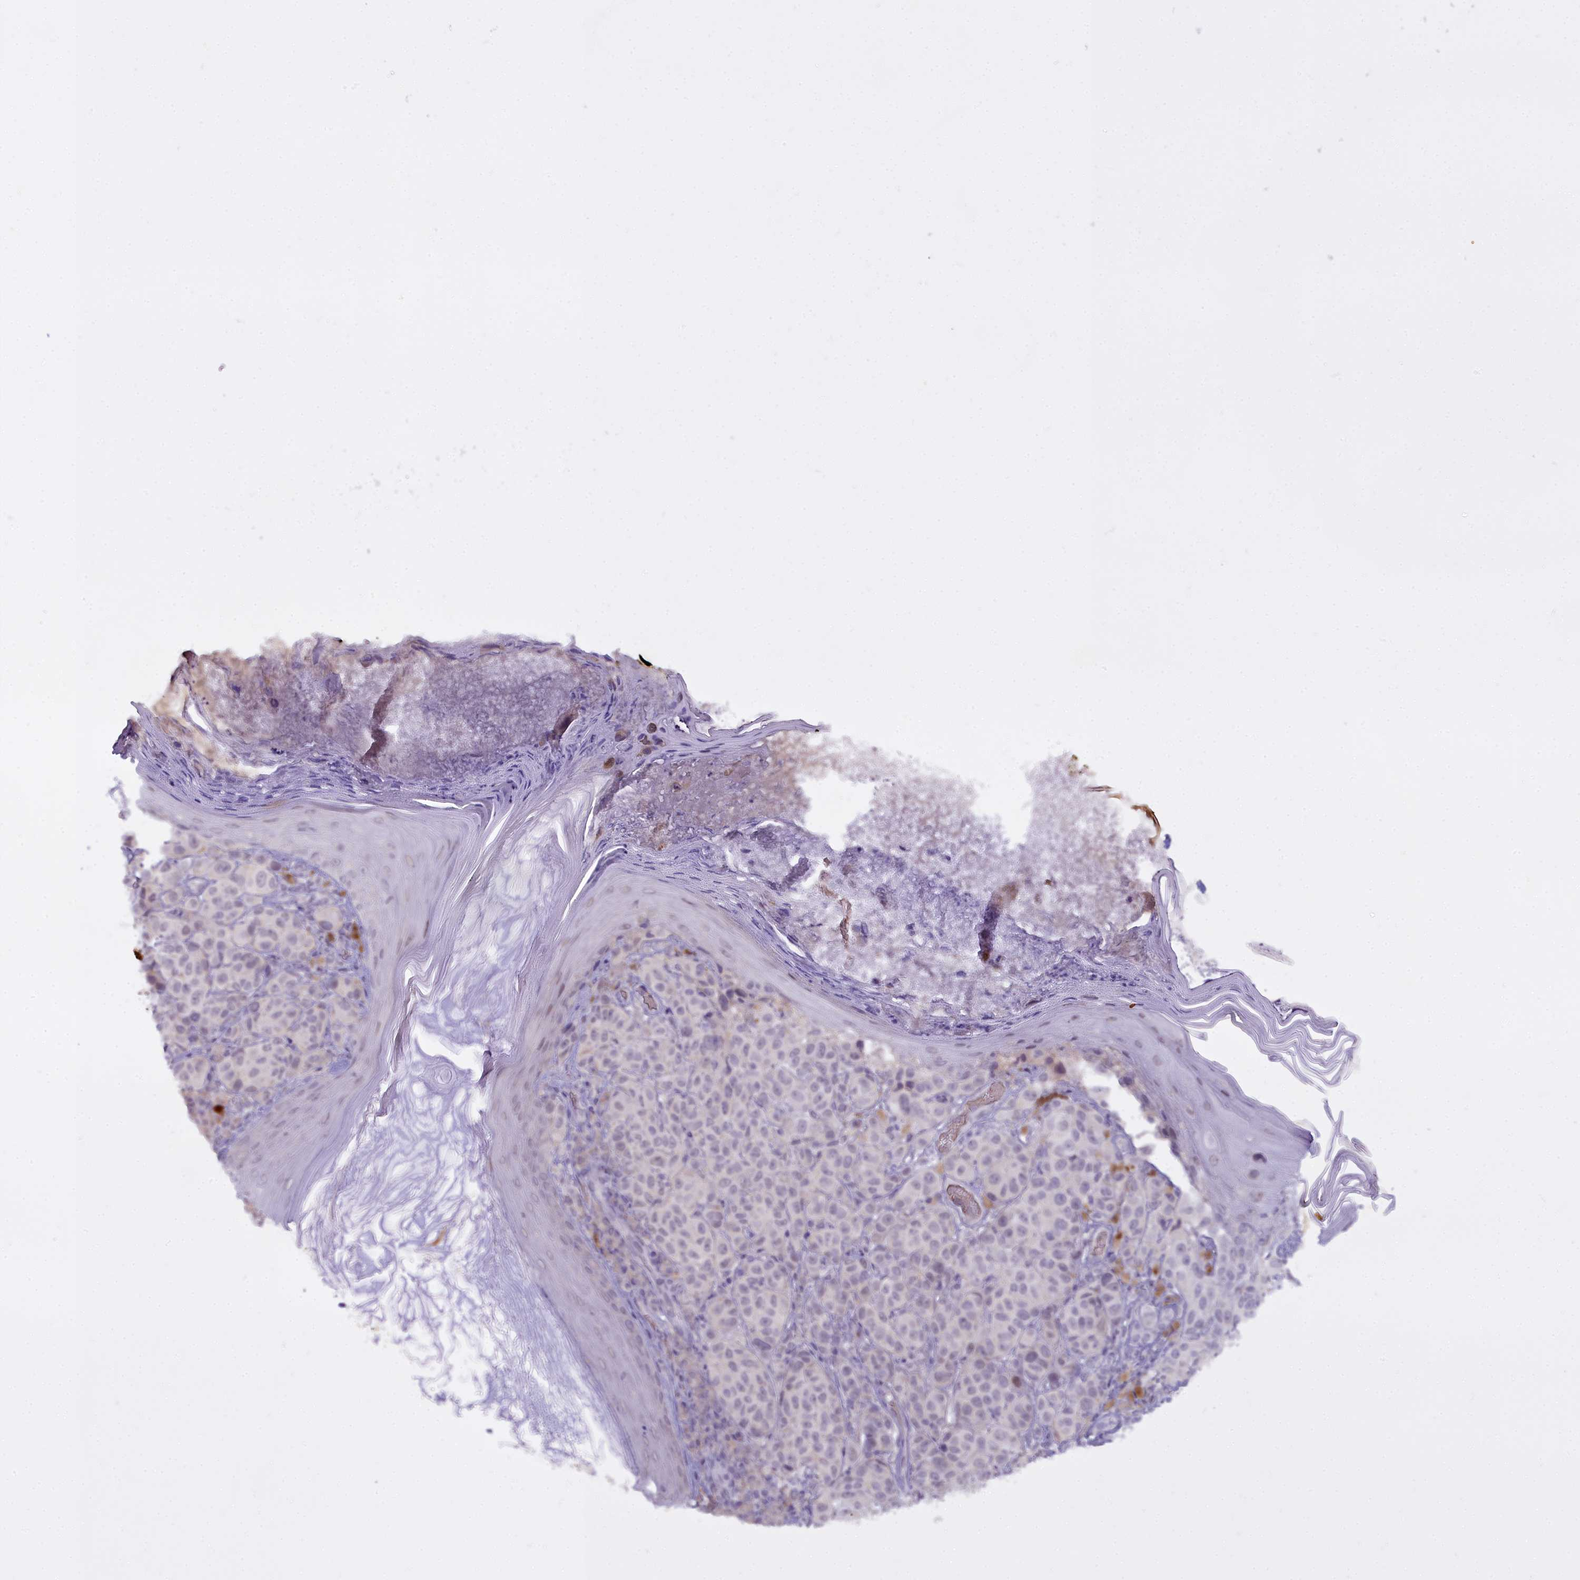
{"staining": {"intensity": "negative", "quantity": "none", "location": "none"}, "tissue": "melanoma", "cell_type": "Tumor cells", "image_type": "cancer", "snomed": [{"axis": "morphology", "description": "Malignant melanoma, NOS"}, {"axis": "topography", "description": "Skin"}], "caption": "A photomicrograph of human malignant melanoma is negative for staining in tumor cells. (DAB immunohistochemistry (IHC), high magnification).", "gene": "OSTN", "patient": {"sex": "male", "age": 38}}